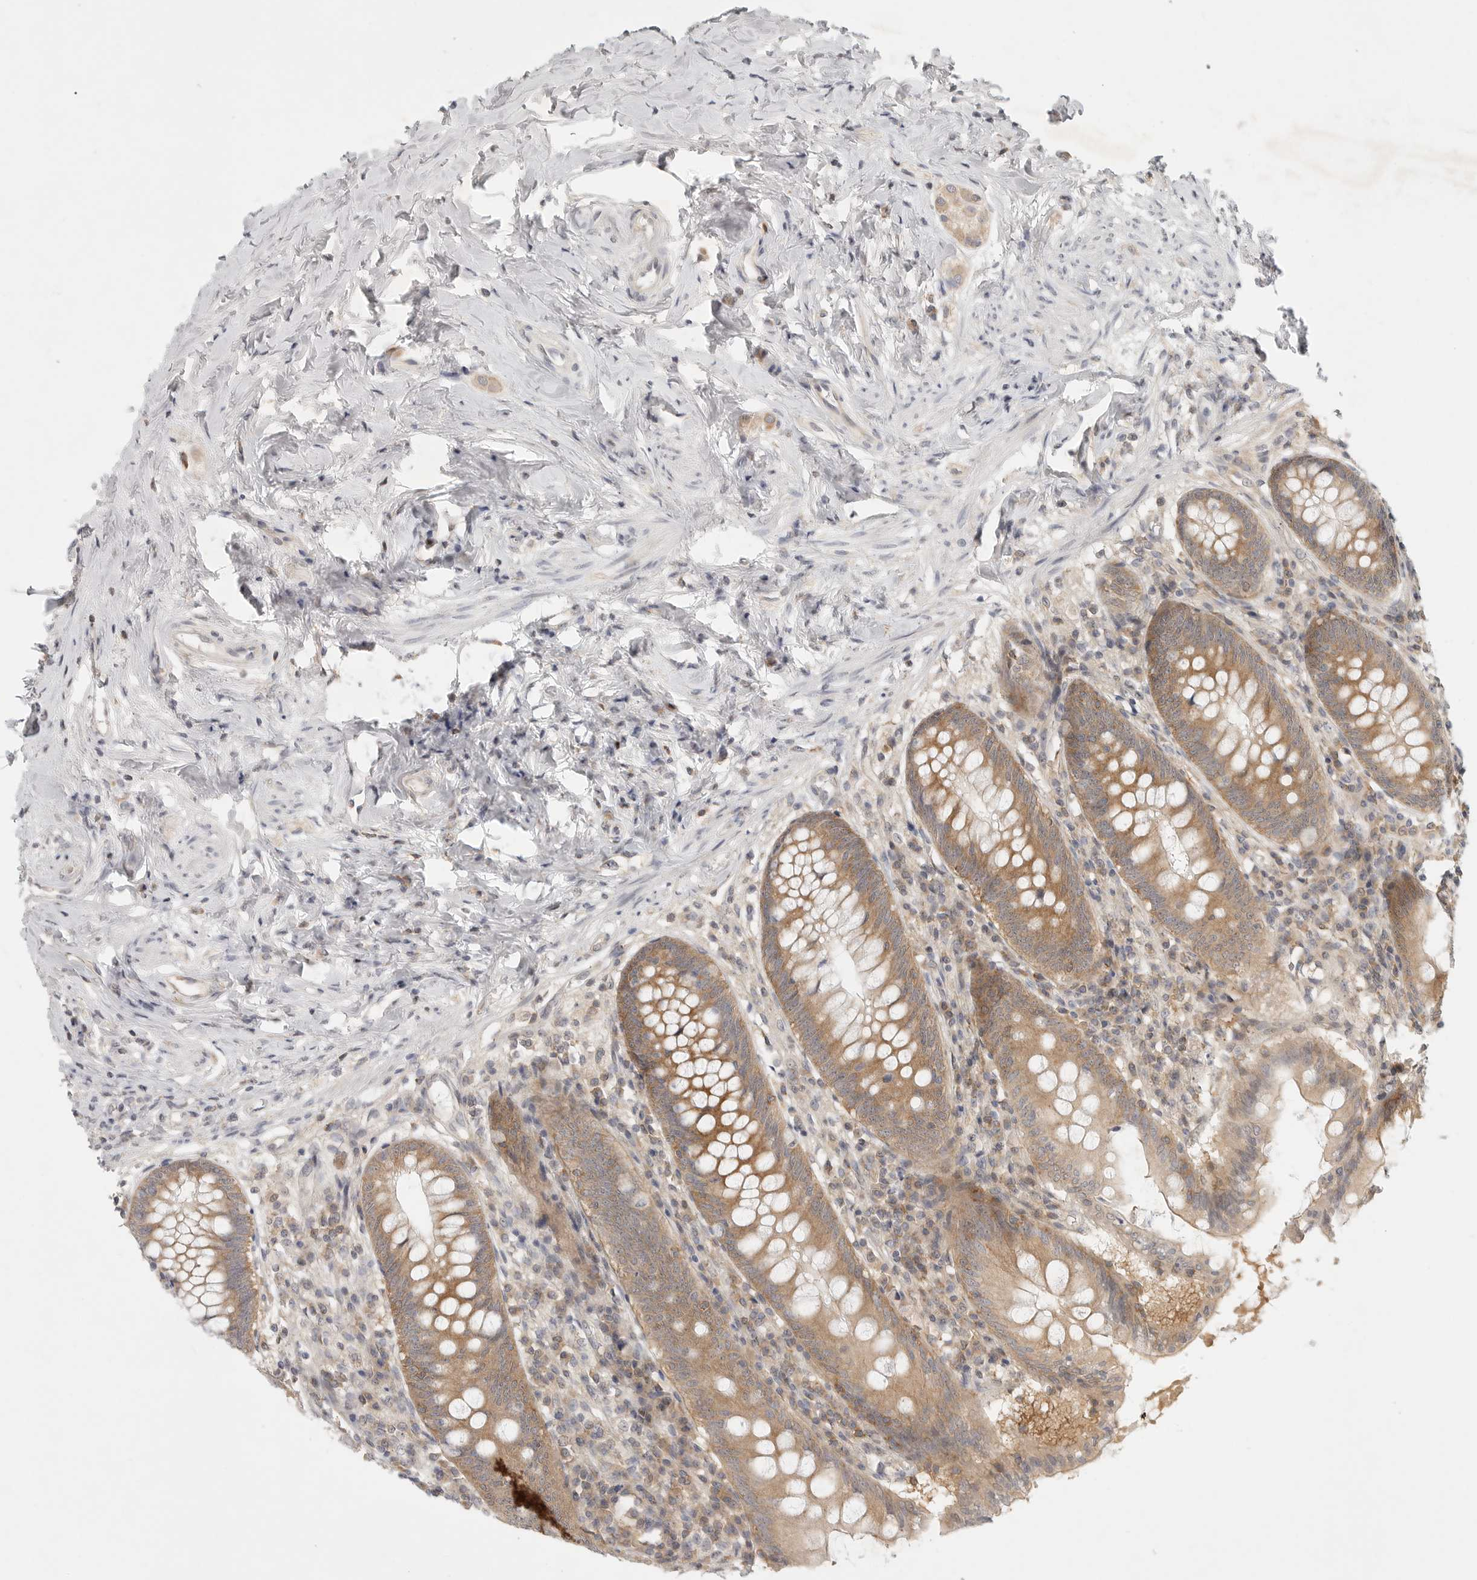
{"staining": {"intensity": "moderate", "quantity": ">75%", "location": "cytoplasmic/membranous"}, "tissue": "appendix", "cell_type": "Glandular cells", "image_type": "normal", "snomed": [{"axis": "morphology", "description": "Normal tissue, NOS"}, {"axis": "topography", "description": "Appendix"}], "caption": "Immunohistochemical staining of benign human appendix displays moderate cytoplasmic/membranous protein expression in about >75% of glandular cells. (DAB IHC, brown staining for protein, blue staining for nuclei).", "gene": "HDAC6", "patient": {"sex": "female", "age": 54}}